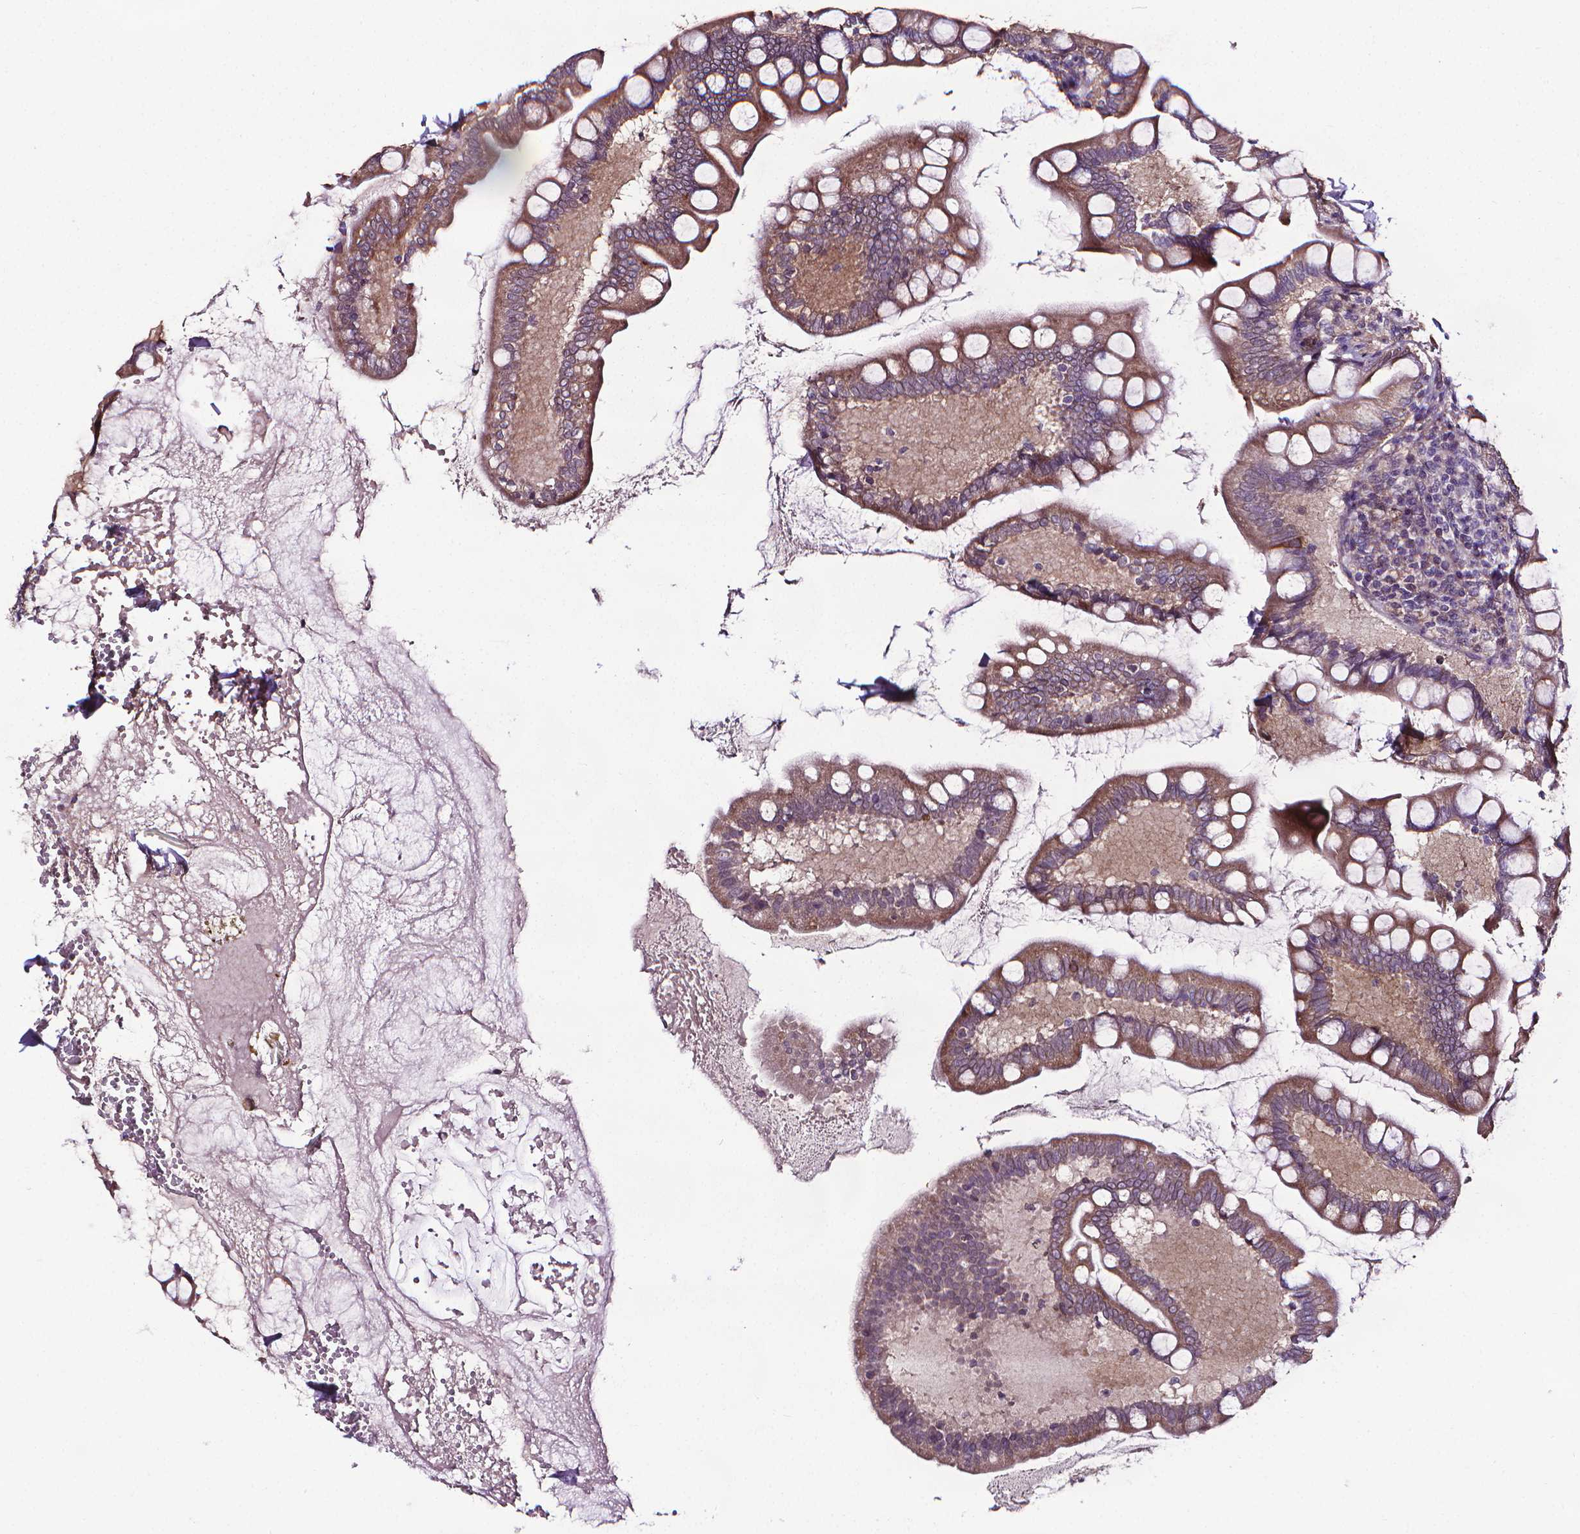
{"staining": {"intensity": "moderate", "quantity": "25%-75%", "location": "cytoplasmic/membranous"}, "tissue": "small intestine", "cell_type": "Glandular cells", "image_type": "normal", "snomed": [{"axis": "morphology", "description": "Normal tissue, NOS"}, {"axis": "topography", "description": "Small intestine"}], "caption": "Immunohistochemistry (DAB) staining of benign human small intestine displays moderate cytoplasmic/membranous protein staining in about 25%-75% of glandular cells. (DAB (3,3'-diaminobenzidine) IHC, brown staining for protein, blue staining for nuclei).", "gene": "GPR63", "patient": {"sex": "female", "age": 56}}